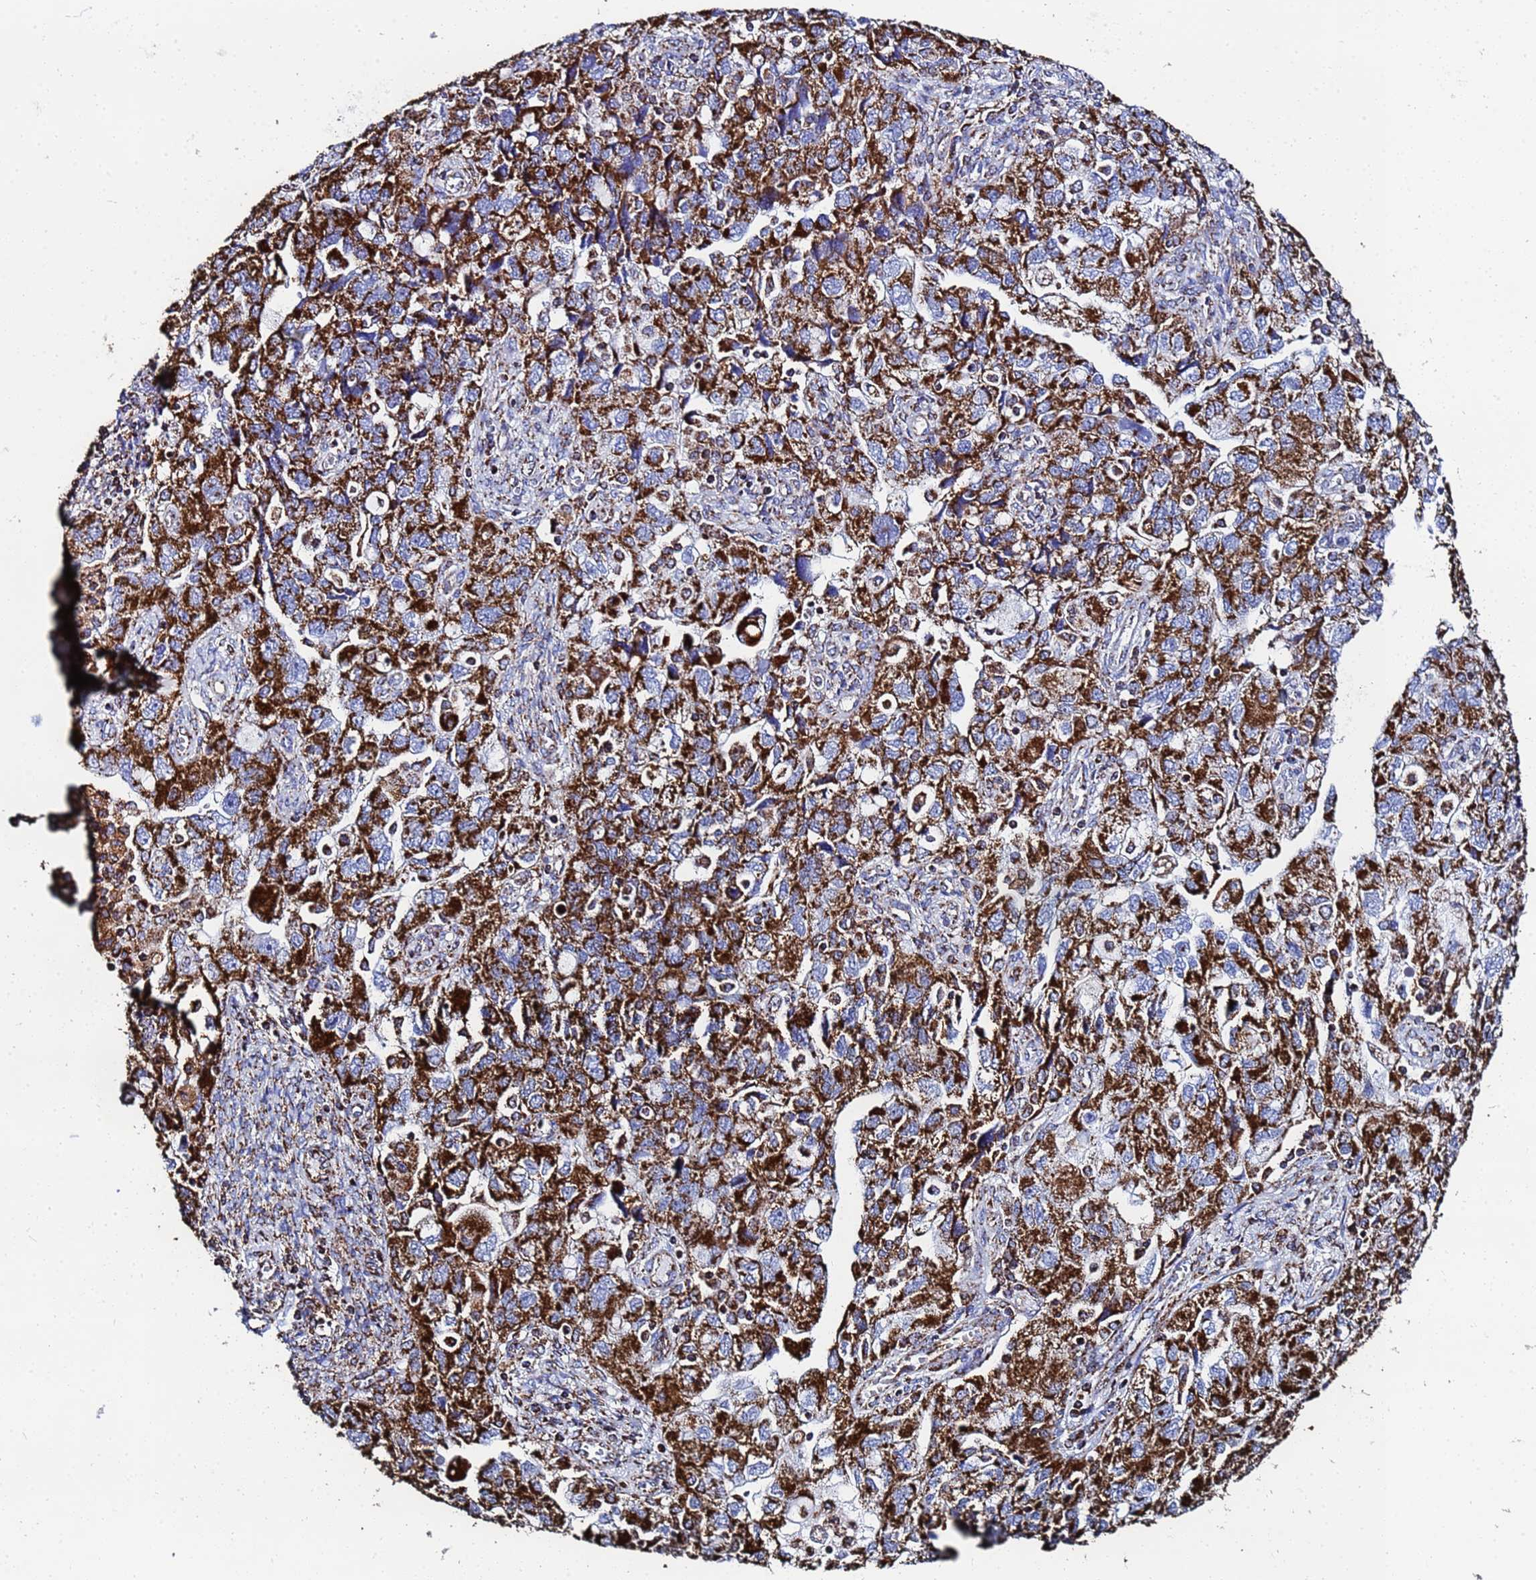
{"staining": {"intensity": "strong", "quantity": ">75%", "location": "cytoplasmic/membranous"}, "tissue": "ovarian cancer", "cell_type": "Tumor cells", "image_type": "cancer", "snomed": [{"axis": "morphology", "description": "Carcinoma, NOS"}, {"axis": "morphology", "description": "Cystadenocarcinoma, serous, NOS"}, {"axis": "topography", "description": "Ovary"}], "caption": "Immunohistochemistry of ovarian cancer shows high levels of strong cytoplasmic/membranous positivity in about >75% of tumor cells.", "gene": "GLUD1", "patient": {"sex": "female", "age": 69}}